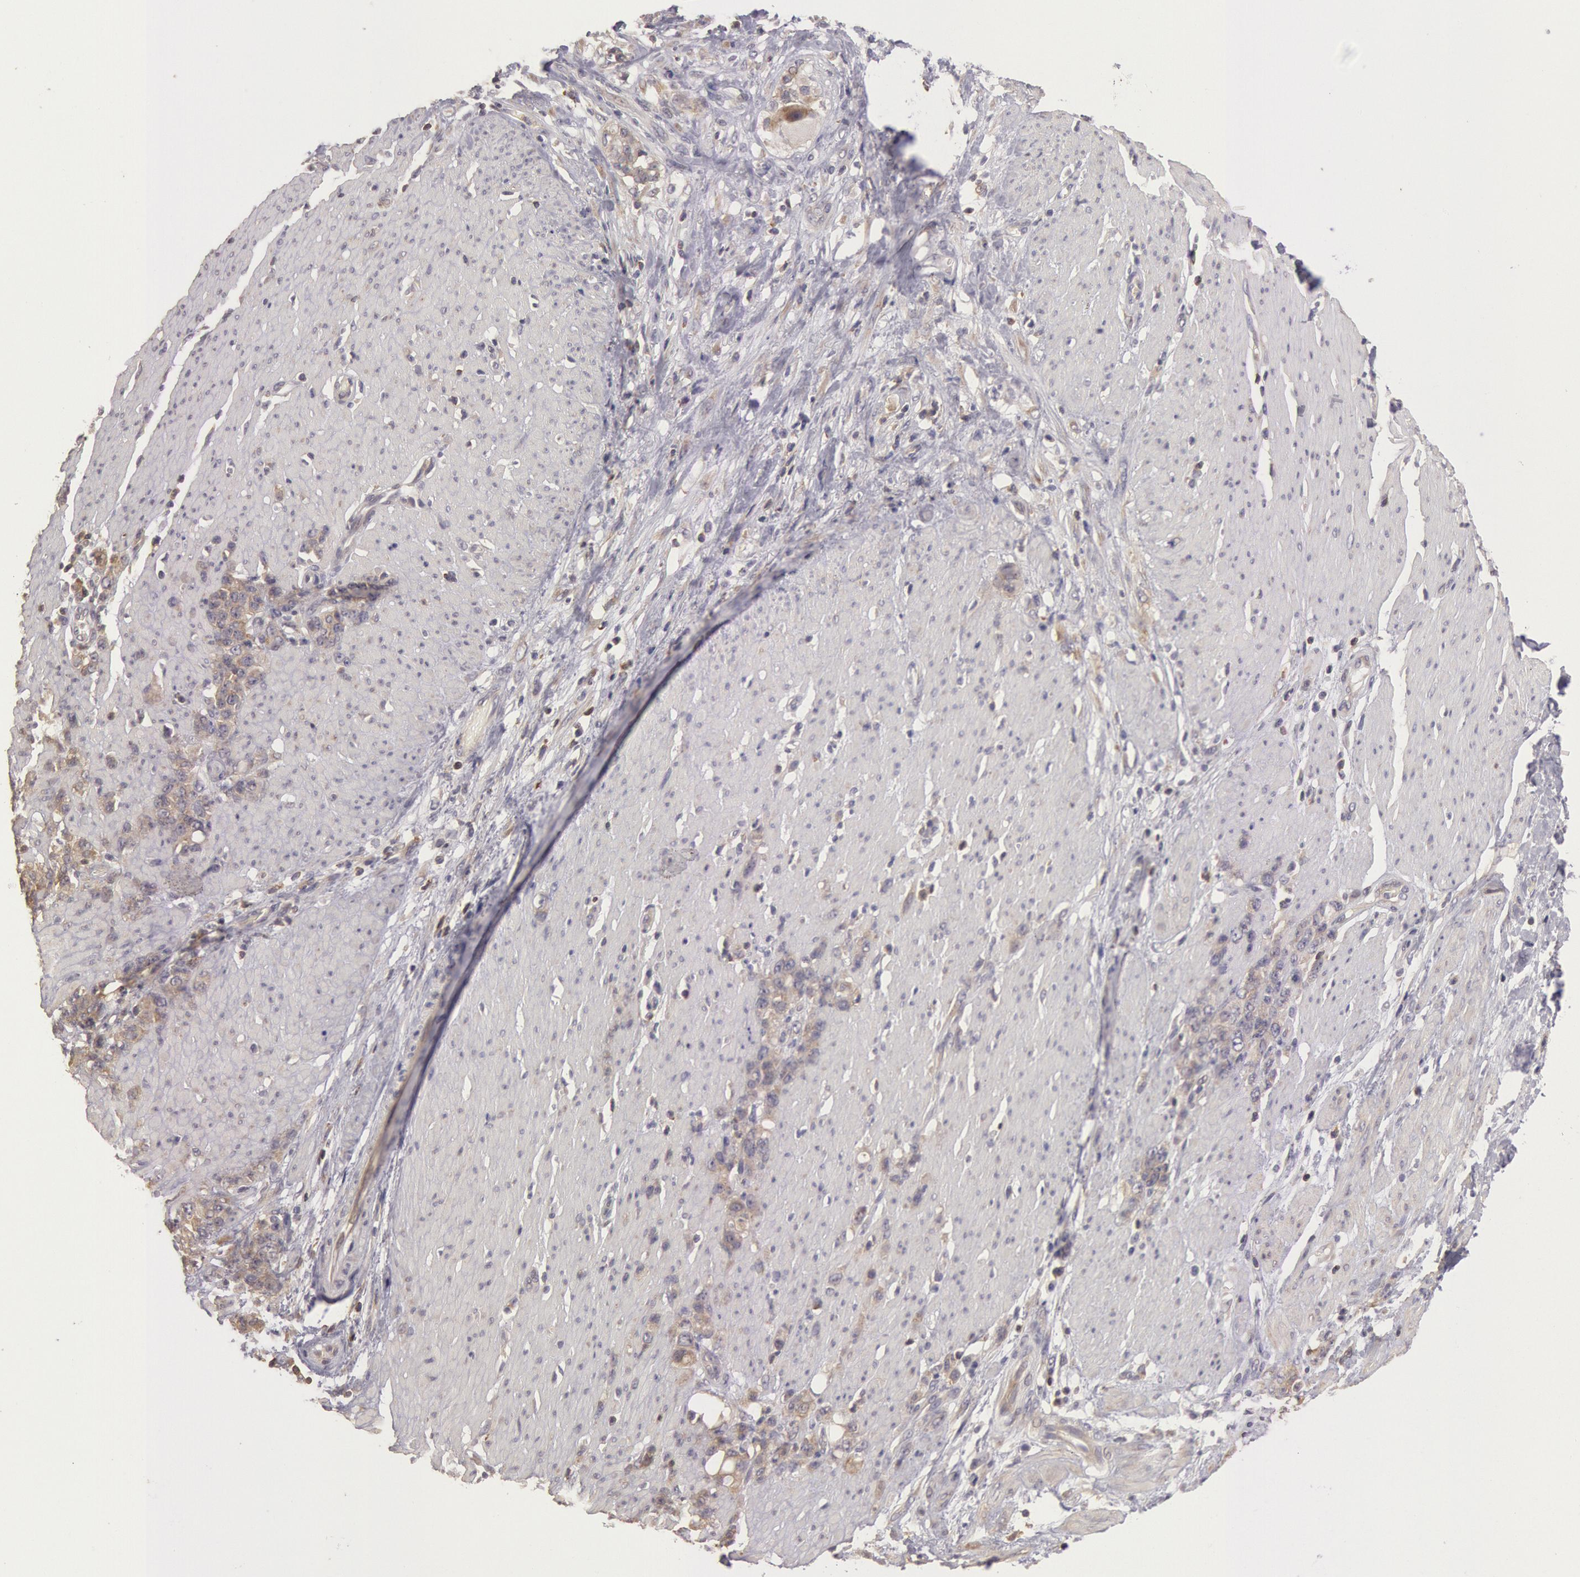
{"staining": {"intensity": "weak", "quantity": ">75%", "location": "cytoplasmic/membranous"}, "tissue": "stomach cancer", "cell_type": "Tumor cells", "image_type": "cancer", "snomed": [{"axis": "morphology", "description": "Adenocarcinoma, NOS"}, {"axis": "topography", "description": "Stomach, lower"}], "caption": "The micrograph shows a brown stain indicating the presence of a protein in the cytoplasmic/membranous of tumor cells in stomach adenocarcinoma. Nuclei are stained in blue.", "gene": "NMT2", "patient": {"sex": "male", "age": 88}}